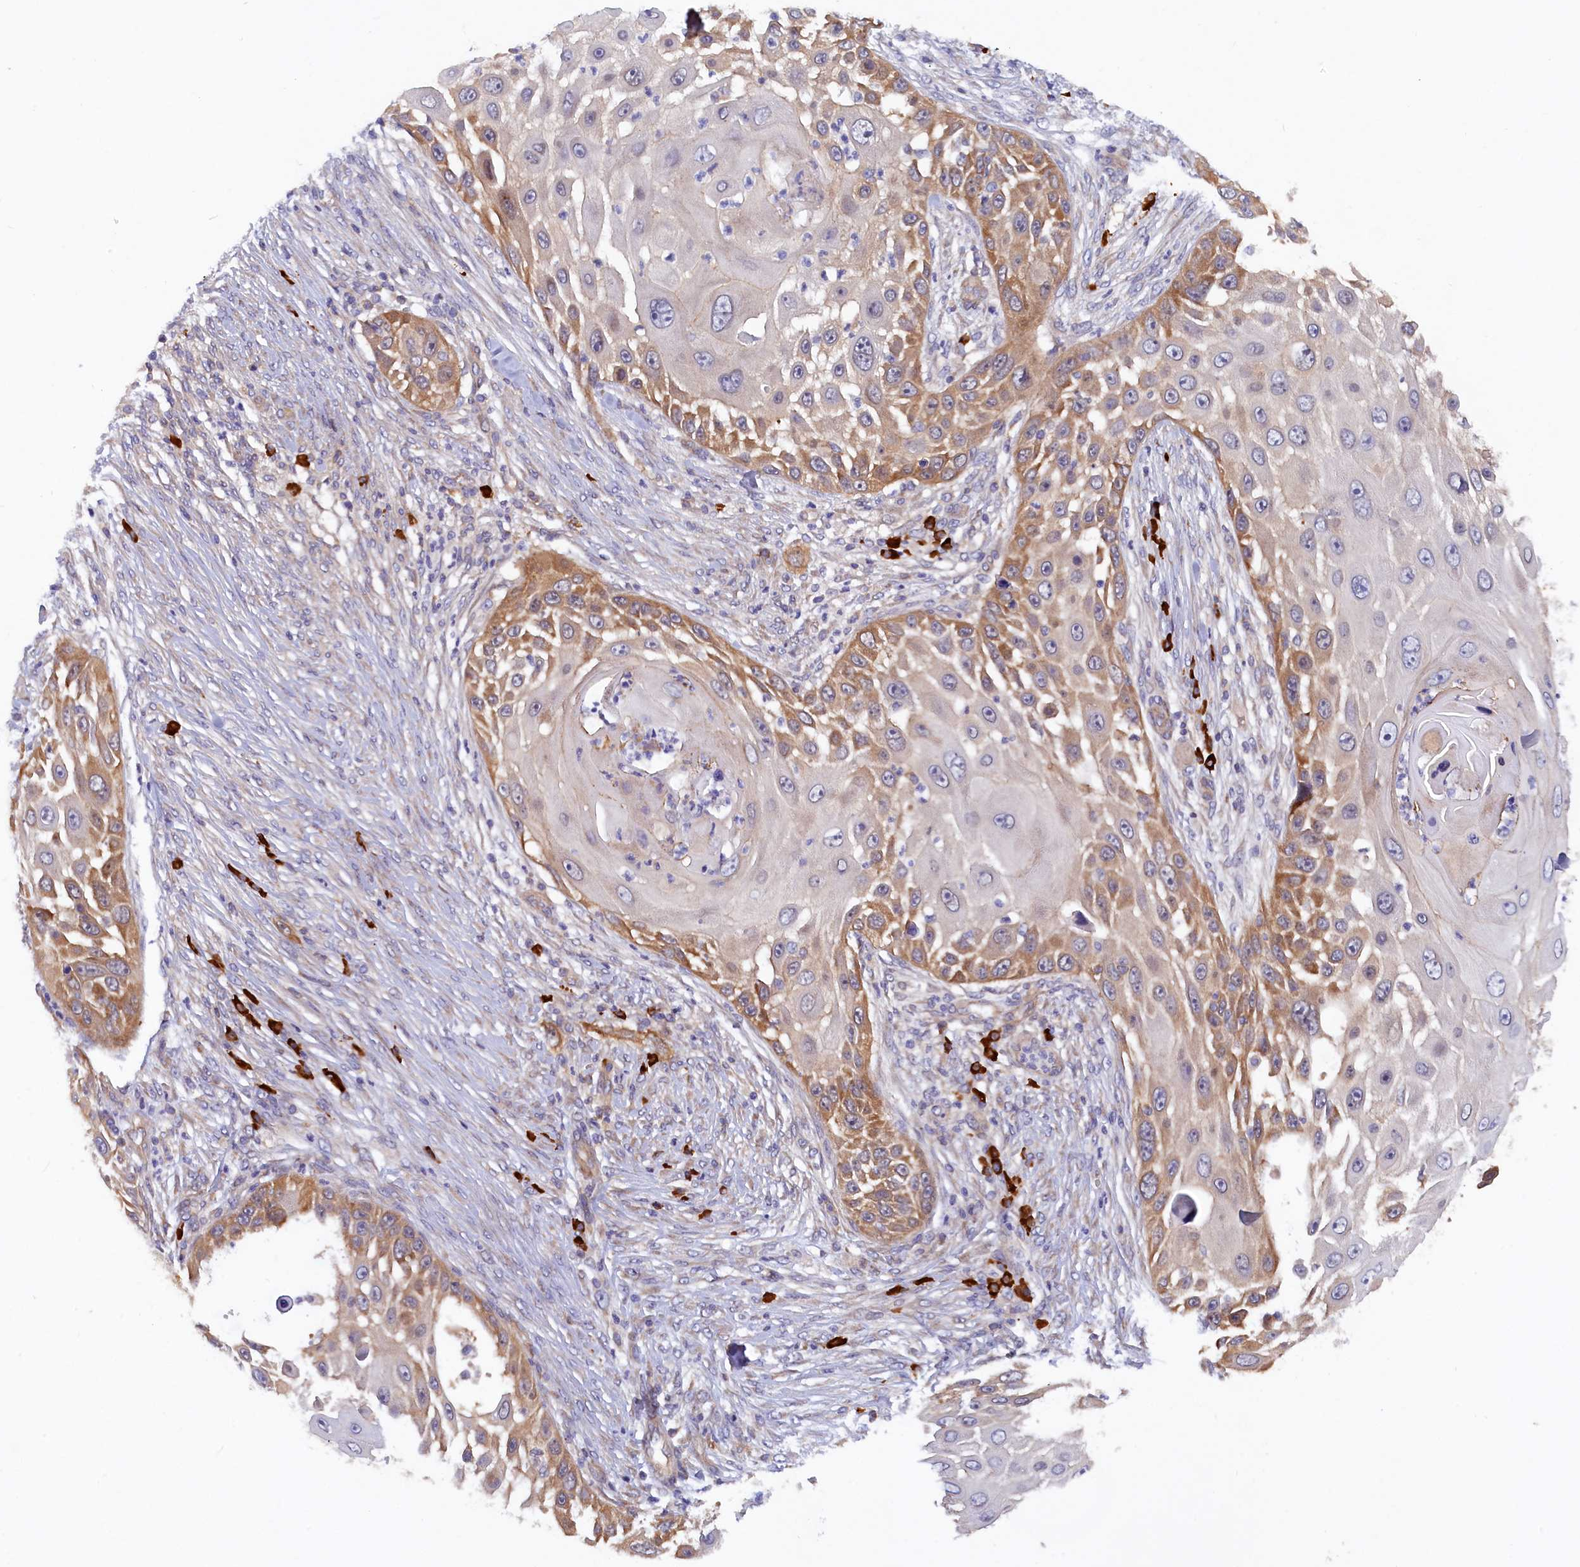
{"staining": {"intensity": "moderate", "quantity": "<25%", "location": "cytoplasmic/membranous"}, "tissue": "skin cancer", "cell_type": "Tumor cells", "image_type": "cancer", "snomed": [{"axis": "morphology", "description": "Squamous cell carcinoma, NOS"}, {"axis": "topography", "description": "Skin"}], "caption": "A brown stain highlights moderate cytoplasmic/membranous expression of a protein in human skin squamous cell carcinoma tumor cells.", "gene": "JPT2", "patient": {"sex": "female", "age": 44}}